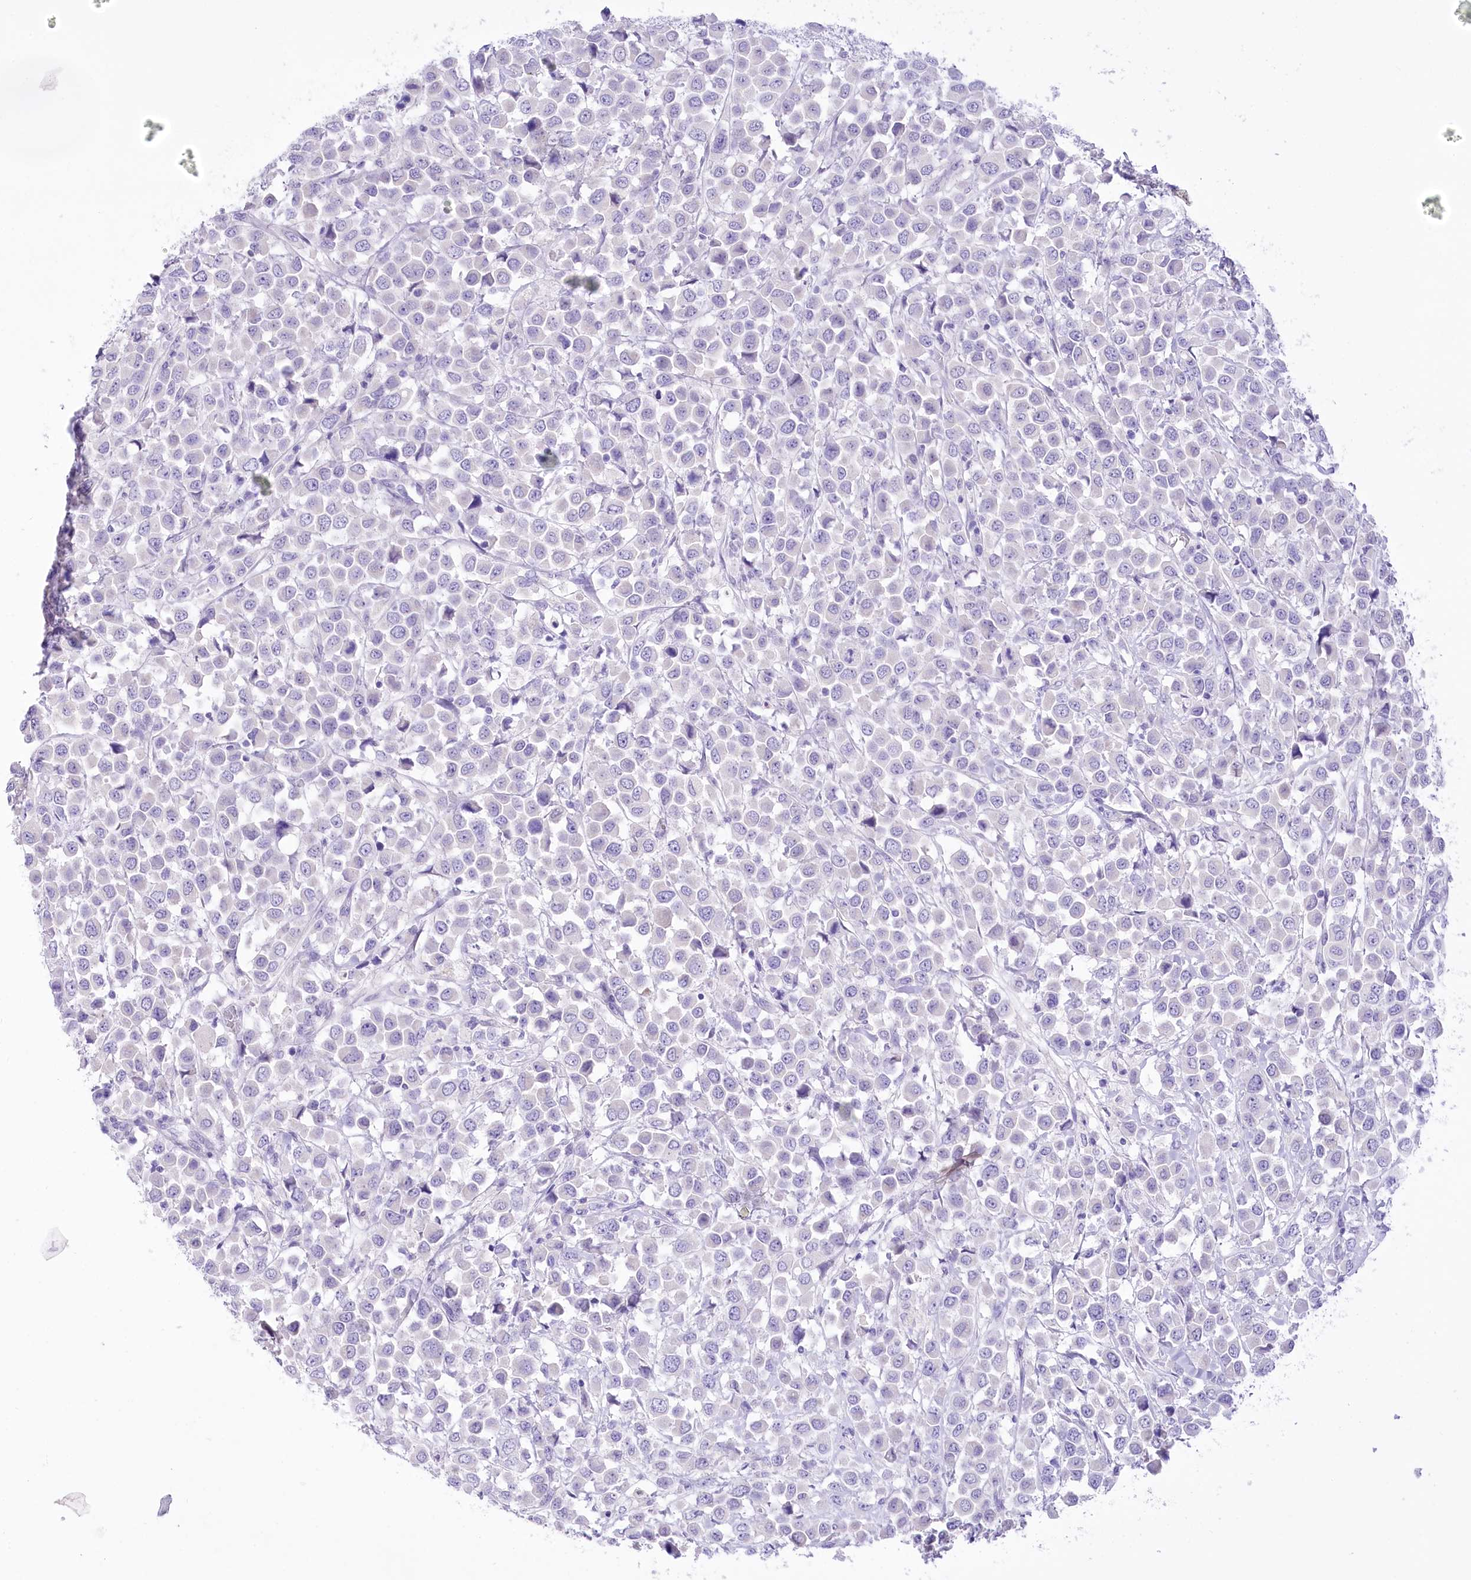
{"staining": {"intensity": "negative", "quantity": "none", "location": "none"}, "tissue": "breast cancer", "cell_type": "Tumor cells", "image_type": "cancer", "snomed": [{"axis": "morphology", "description": "Duct carcinoma"}, {"axis": "topography", "description": "Breast"}], "caption": "Immunohistochemical staining of breast cancer (invasive ductal carcinoma) displays no significant positivity in tumor cells. (Stains: DAB (3,3'-diaminobenzidine) immunohistochemistry with hematoxylin counter stain, Microscopy: brightfield microscopy at high magnification).", "gene": "PBLD", "patient": {"sex": "female", "age": 61}}